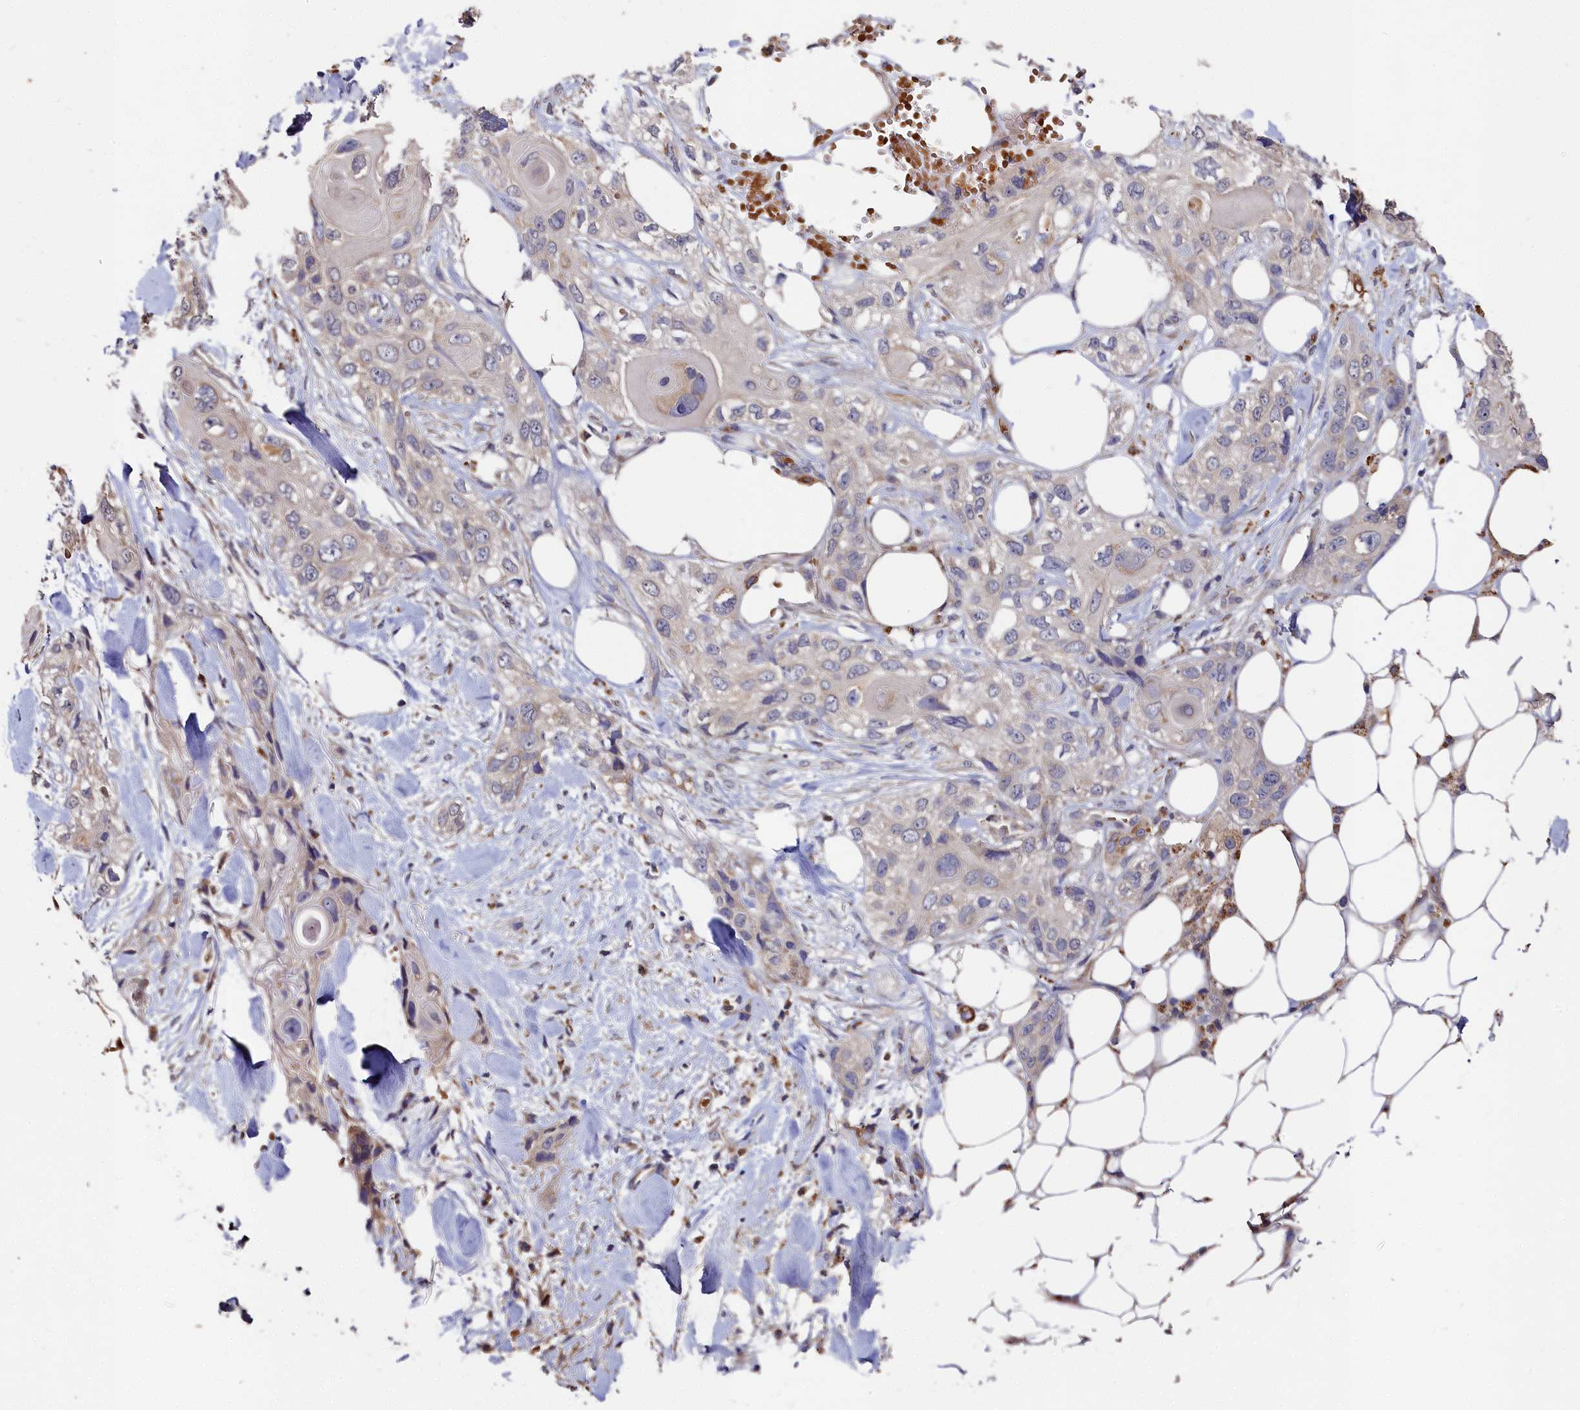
{"staining": {"intensity": "negative", "quantity": "none", "location": "none"}, "tissue": "skin cancer", "cell_type": "Tumor cells", "image_type": "cancer", "snomed": [{"axis": "morphology", "description": "Normal tissue, NOS"}, {"axis": "morphology", "description": "Squamous cell carcinoma, NOS"}, {"axis": "topography", "description": "Skin"}], "caption": "The histopathology image shows no staining of tumor cells in squamous cell carcinoma (skin).", "gene": "DHRS11", "patient": {"sex": "male", "age": 72}}